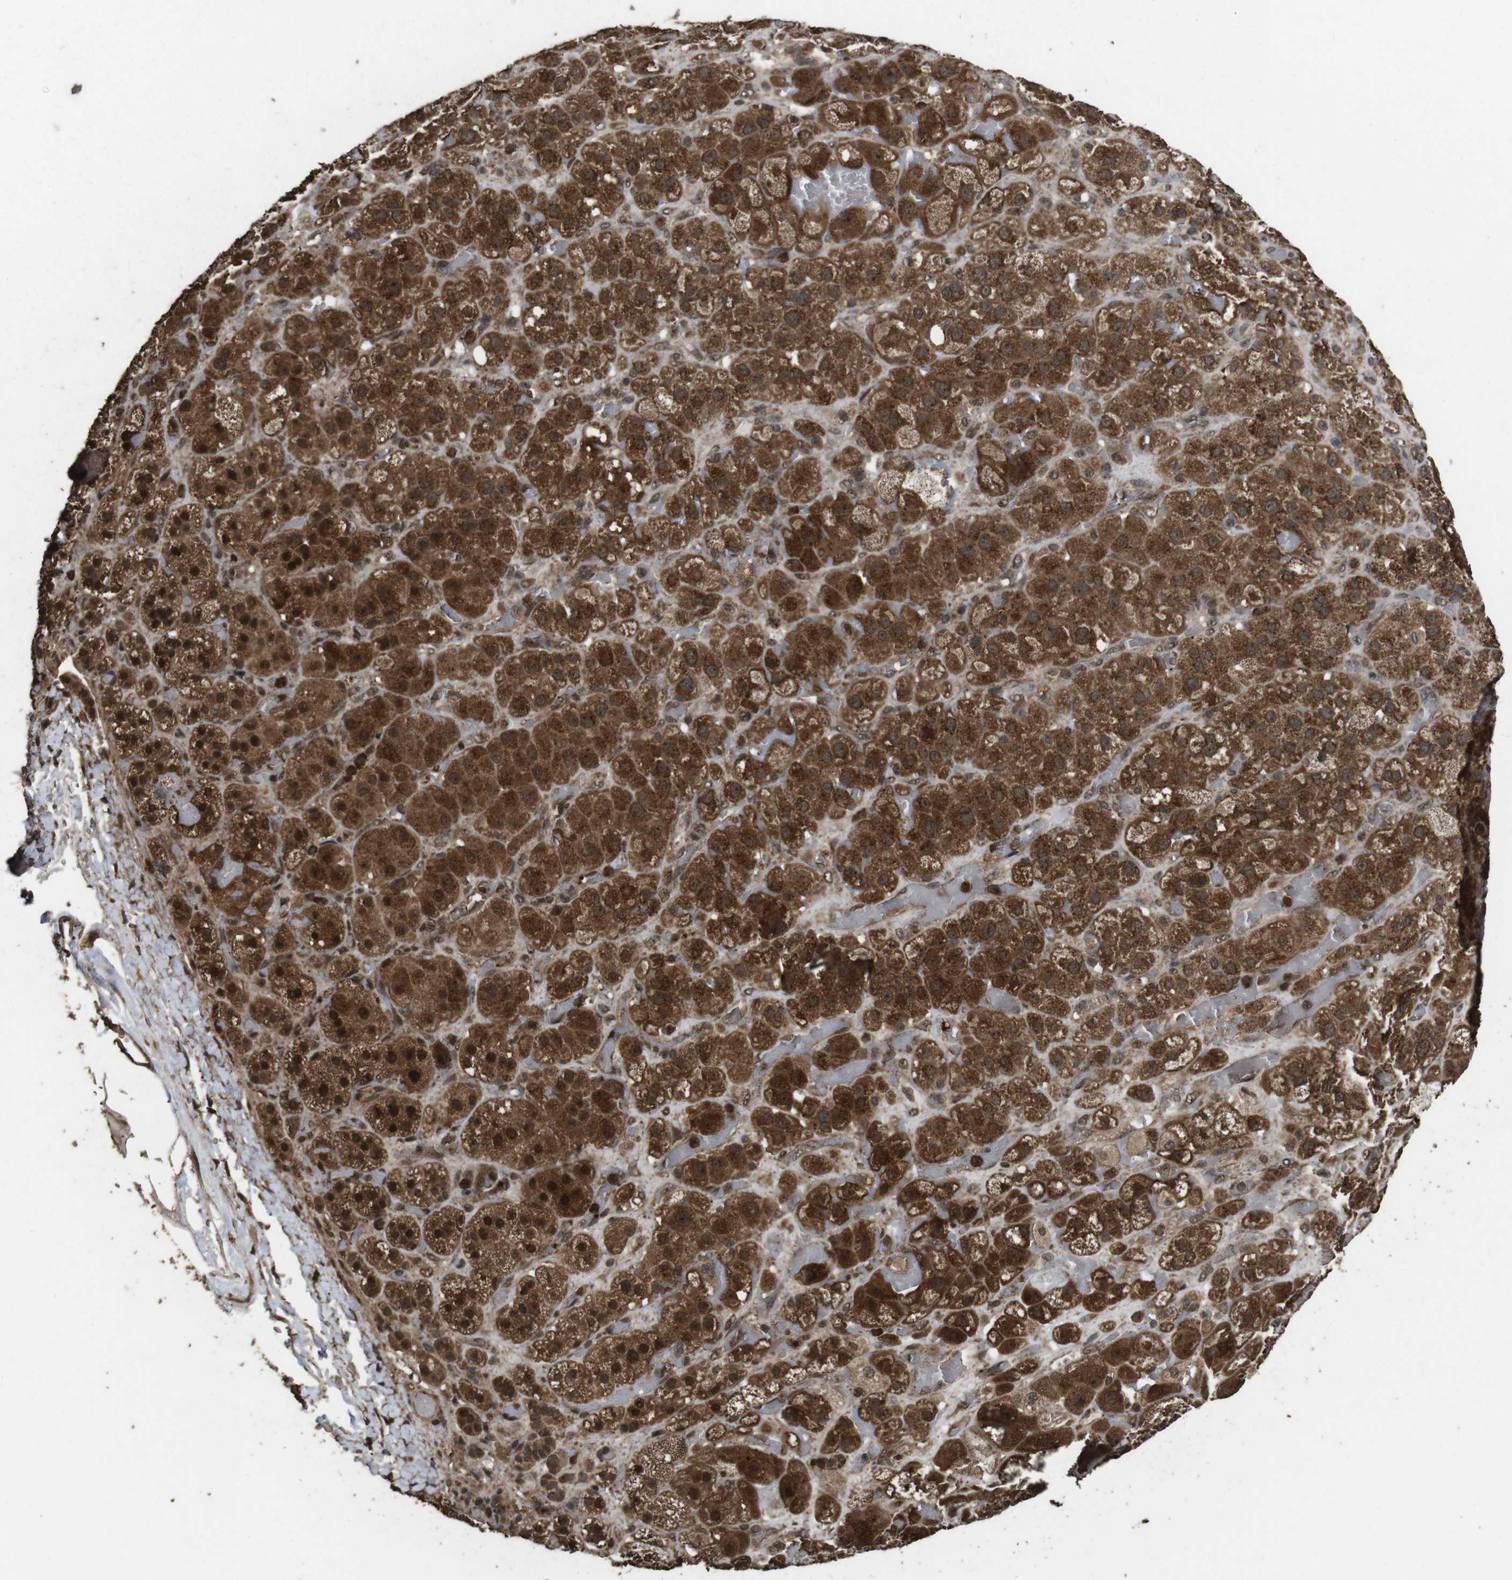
{"staining": {"intensity": "strong", "quantity": ">75%", "location": "cytoplasmic/membranous"}, "tissue": "adrenal gland", "cell_type": "Glandular cells", "image_type": "normal", "snomed": [{"axis": "morphology", "description": "Normal tissue, NOS"}, {"axis": "topography", "description": "Adrenal gland"}], "caption": "Protein expression analysis of benign human adrenal gland reveals strong cytoplasmic/membranous staining in about >75% of glandular cells. The protein of interest is shown in brown color, while the nuclei are stained blue.", "gene": "RRAS2", "patient": {"sex": "female", "age": 47}}